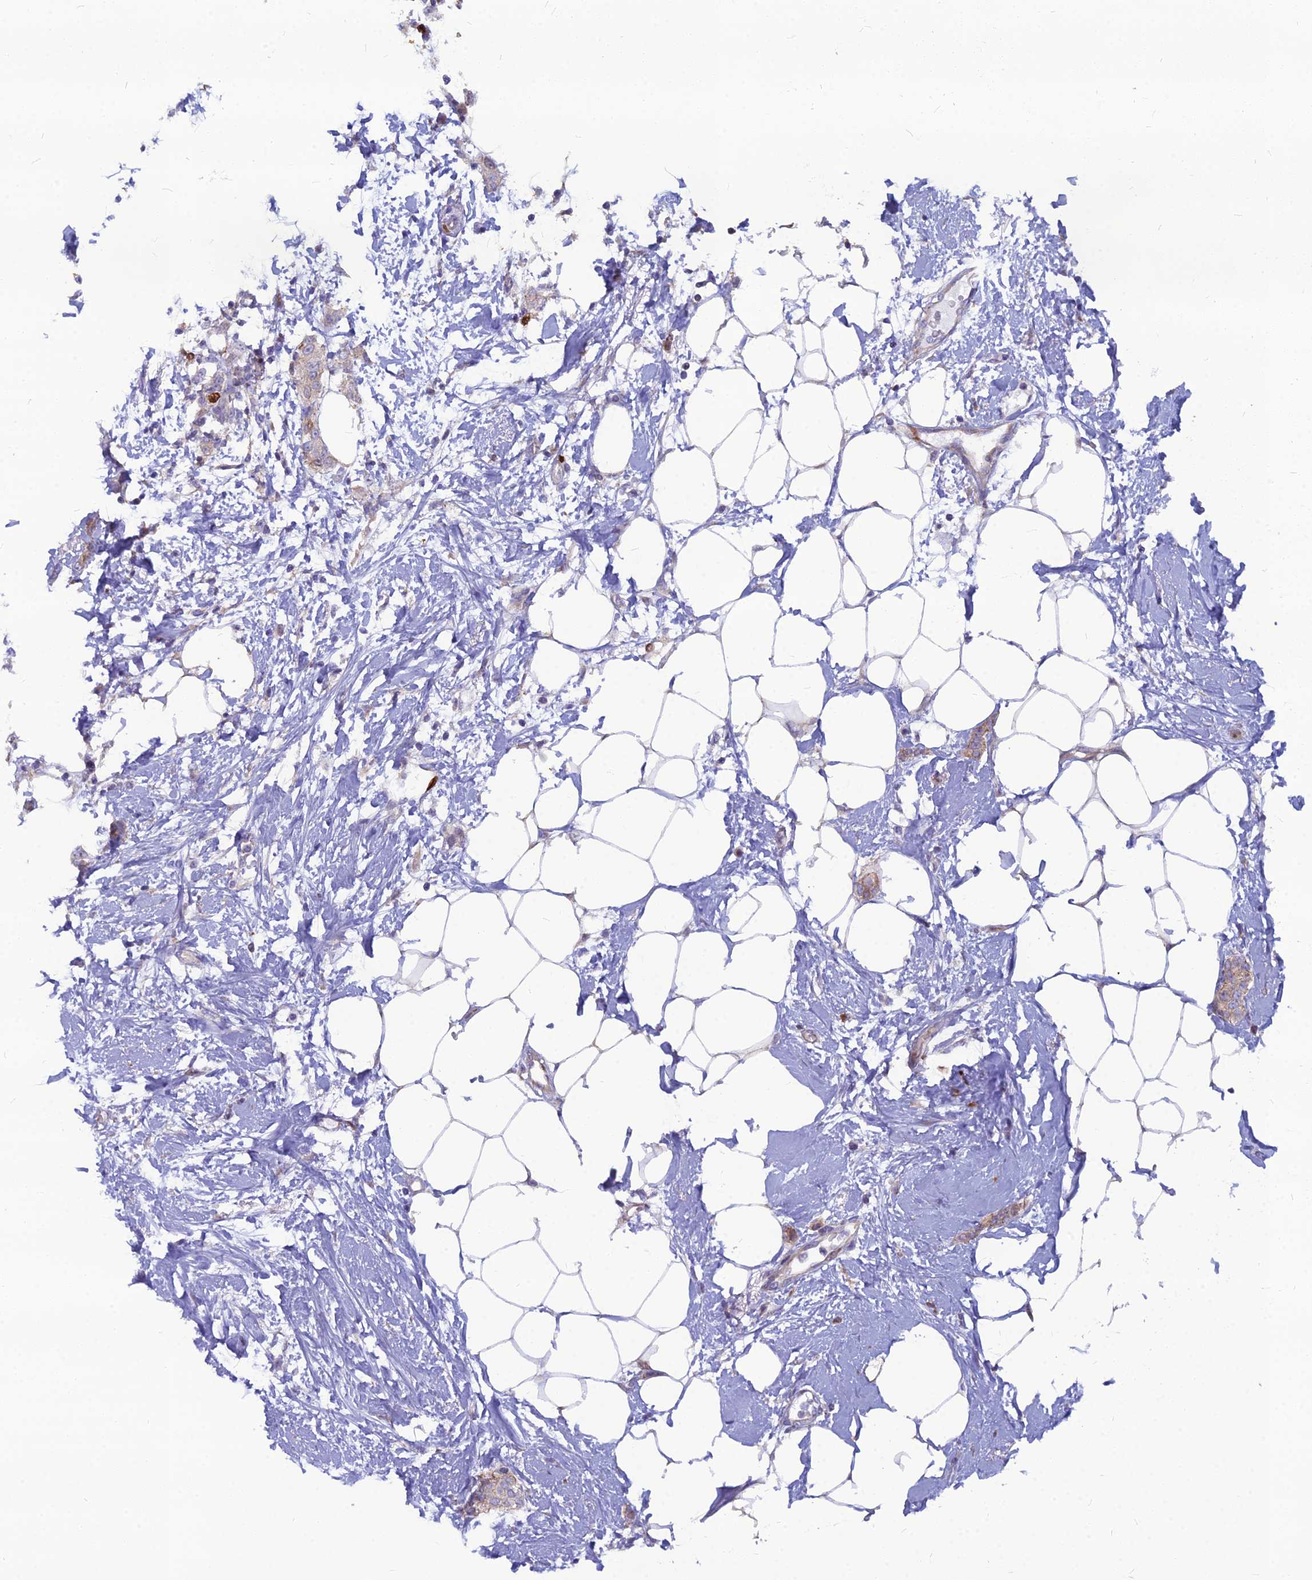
{"staining": {"intensity": "weak", "quantity": "<25%", "location": "cytoplasmic/membranous"}, "tissue": "breast cancer", "cell_type": "Tumor cells", "image_type": "cancer", "snomed": [{"axis": "morphology", "description": "Duct carcinoma"}, {"axis": "topography", "description": "Breast"}], "caption": "Immunohistochemistry (IHC) photomicrograph of neoplastic tissue: human breast infiltrating ductal carcinoma stained with DAB displays no significant protein expression in tumor cells.", "gene": "NUSAP1", "patient": {"sex": "female", "age": 72}}